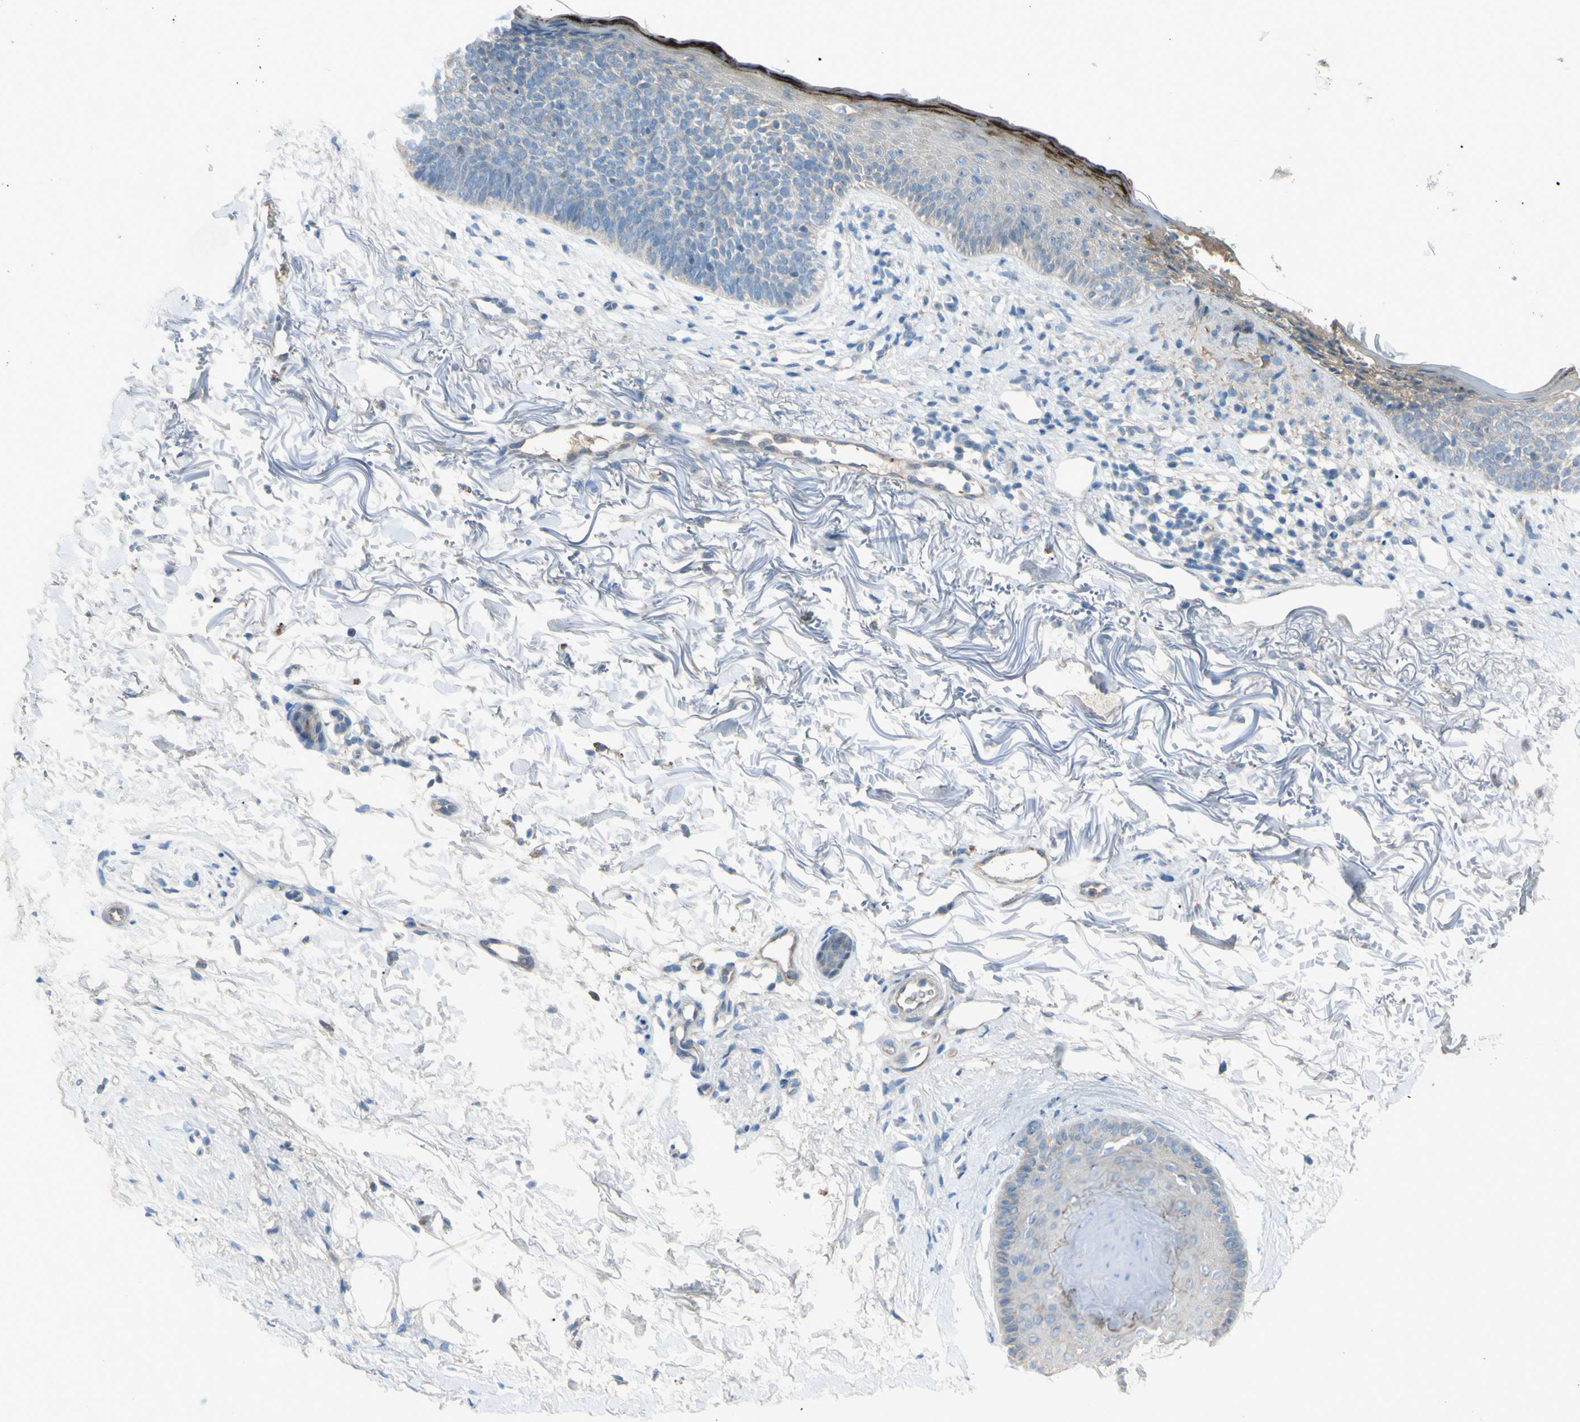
{"staining": {"intensity": "weak", "quantity": "<25%", "location": "cytoplasmic/membranous"}, "tissue": "skin cancer", "cell_type": "Tumor cells", "image_type": "cancer", "snomed": [{"axis": "morphology", "description": "Basal cell carcinoma"}, {"axis": "topography", "description": "Skin"}], "caption": "High magnification brightfield microscopy of basal cell carcinoma (skin) stained with DAB (brown) and counterstained with hematoxylin (blue): tumor cells show no significant expression. (DAB immunohistochemistry (IHC) with hematoxylin counter stain).", "gene": "ATRN", "patient": {"sex": "female", "age": 70}}